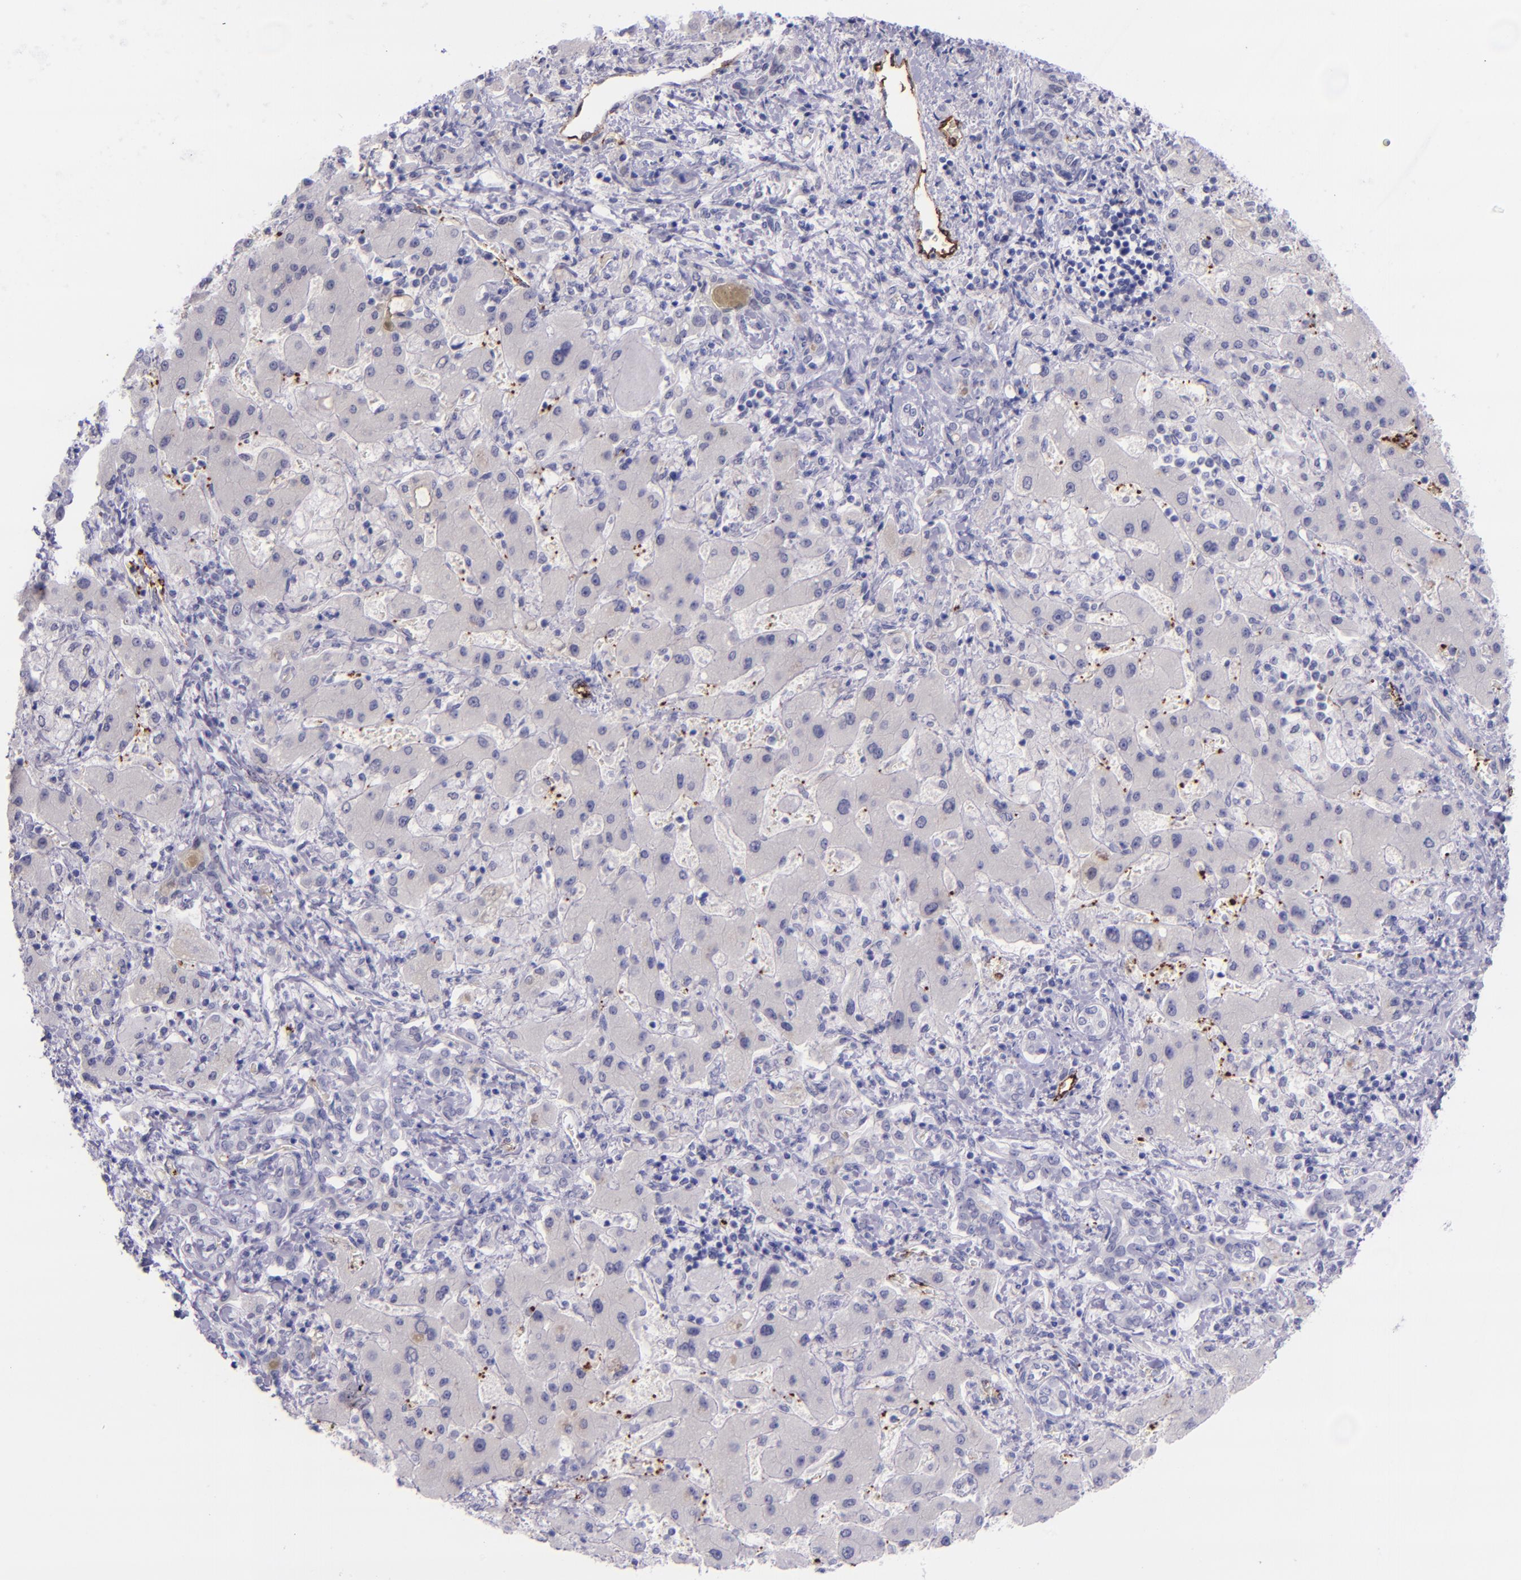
{"staining": {"intensity": "negative", "quantity": "none", "location": "none"}, "tissue": "liver cancer", "cell_type": "Tumor cells", "image_type": "cancer", "snomed": [{"axis": "morphology", "description": "Cholangiocarcinoma"}, {"axis": "topography", "description": "Liver"}], "caption": "Immunohistochemistry of liver cancer exhibits no expression in tumor cells.", "gene": "SELE", "patient": {"sex": "male", "age": 50}}